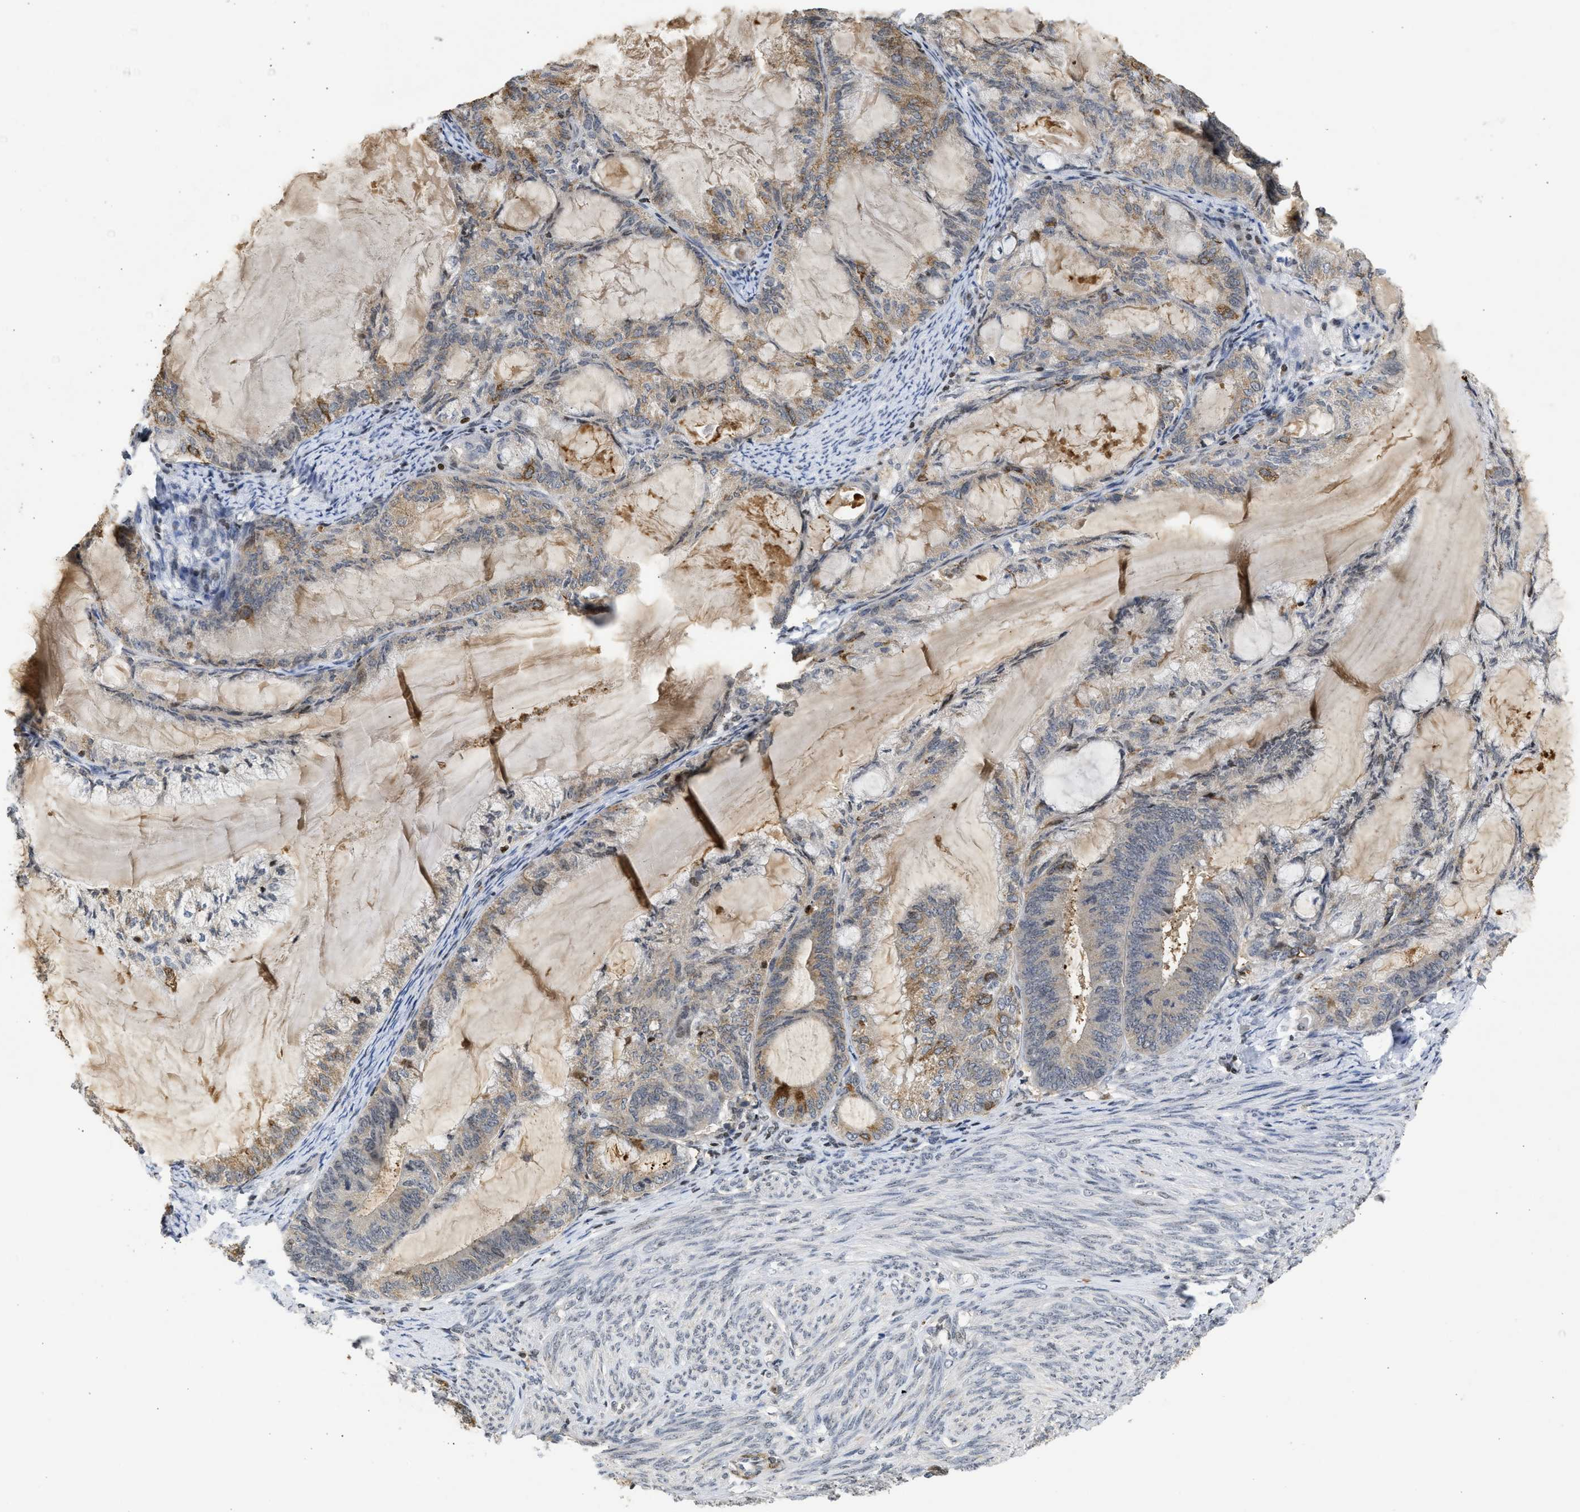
{"staining": {"intensity": "weak", "quantity": "25%-75%", "location": "cytoplasmic/membranous"}, "tissue": "endometrial cancer", "cell_type": "Tumor cells", "image_type": "cancer", "snomed": [{"axis": "morphology", "description": "Adenocarcinoma, NOS"}, {"axis": "topography", "description": "Endometrium"}], "caption": "Immunohistochemistry (IHC) photomicrograph of neoplastic tissue: endometrial cancer stained using IHC demonstrates low levels of weak protein expression localized specifically in the cytoplasmic/membranous of tumor cells, appearing as a cytoplasmic/membranous brown color.", "gene": "ENSG00000142539", "patient": {"sex": "female", "age": 86}}